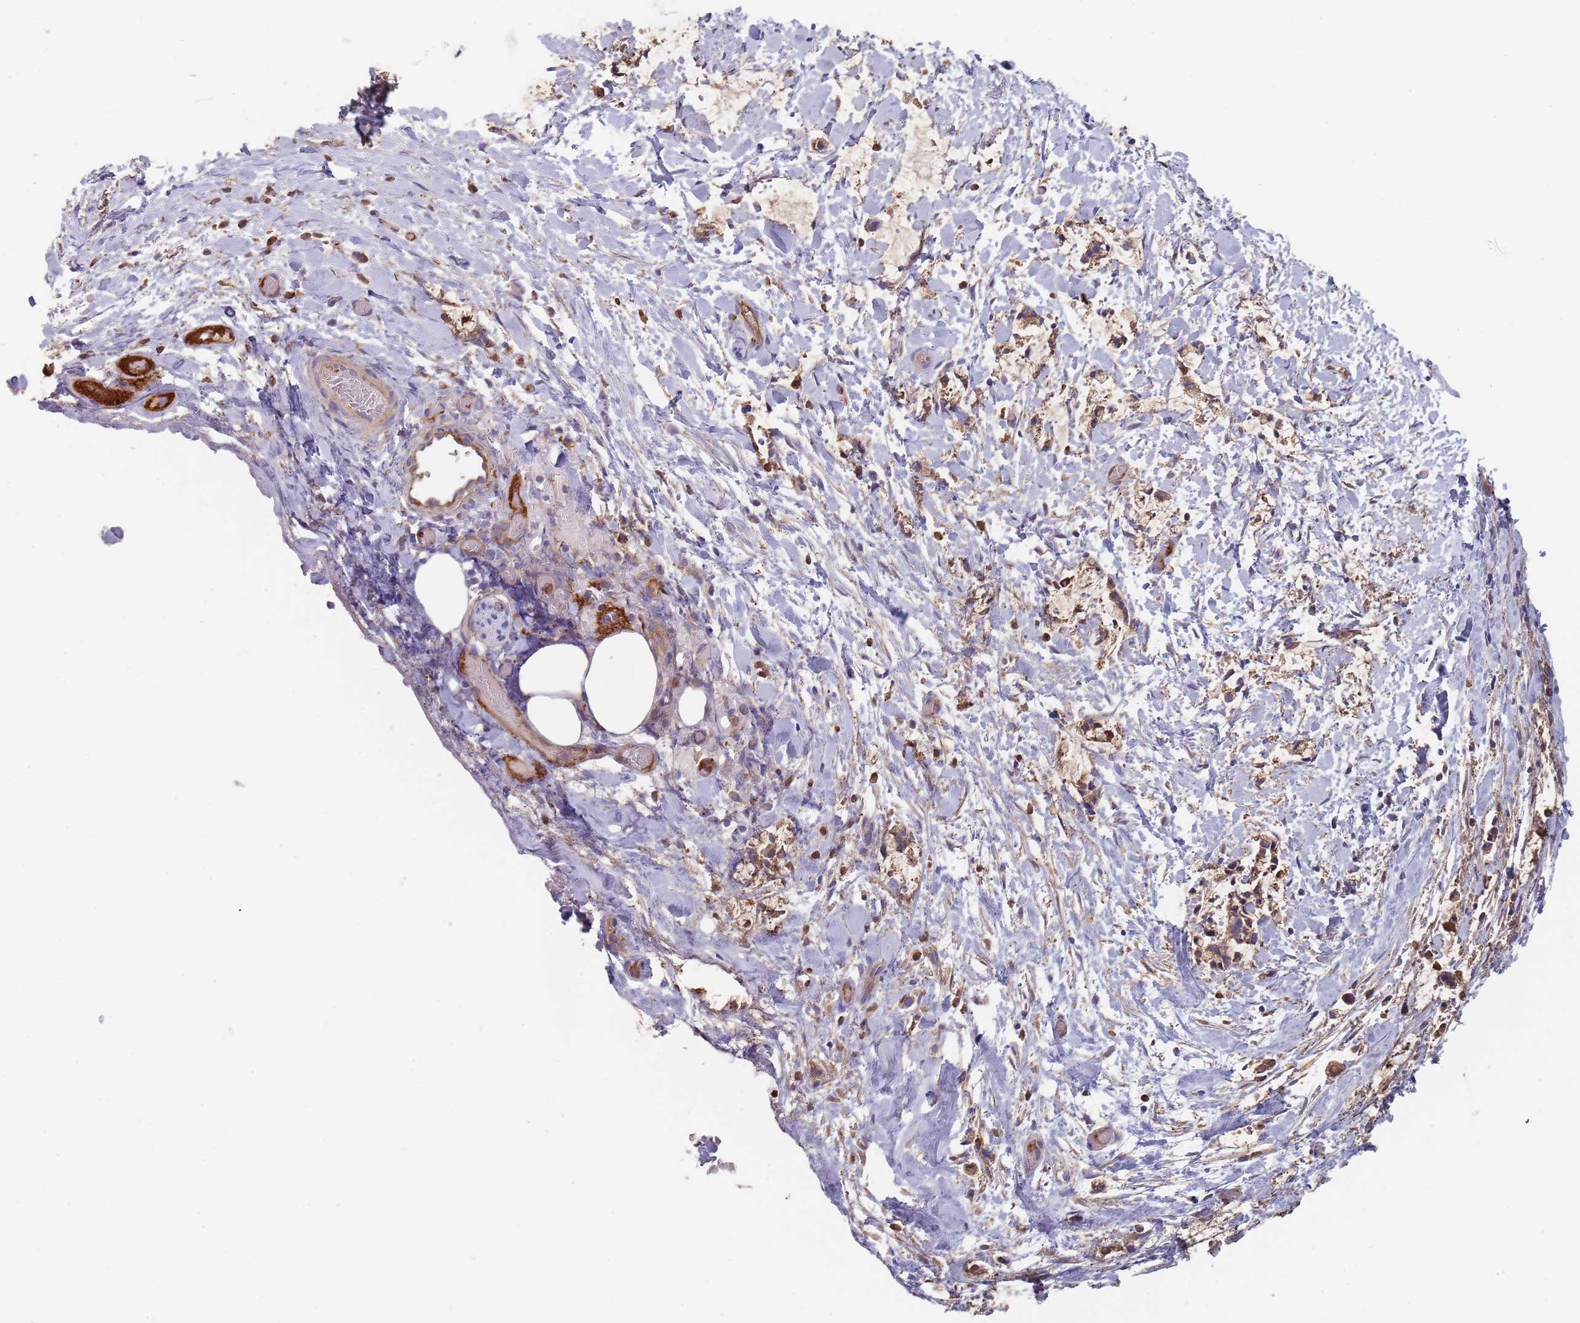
{"staining": {"intensity": "weak", "quantity": ">75%", "location": "cytoplasmic/membranous"}, "tissue": "smooth muscle", "cell_type": "Smooth muscle cells", "image_type": "normal", "snomed": [{"axis": "morphology", "description": "Normal tissue, NOS"}, {"axis": "morphology", "description": "Adenocarcinoma, NOS"}, {"axis": "topography", "description": "Colon"}, {"axis": "topography", "description": "Peripheral nerve tissue"}], "caption": "This histopathology image reveals immunohistochemistry (IHC) staining of normal human smooth muscle, with low weak cytoplasmic/membranous positivity in approximately >75% of smooth muscle cells.", "gene": "DCUN1D3", "patient": {"sex": "male", "age": 14}}